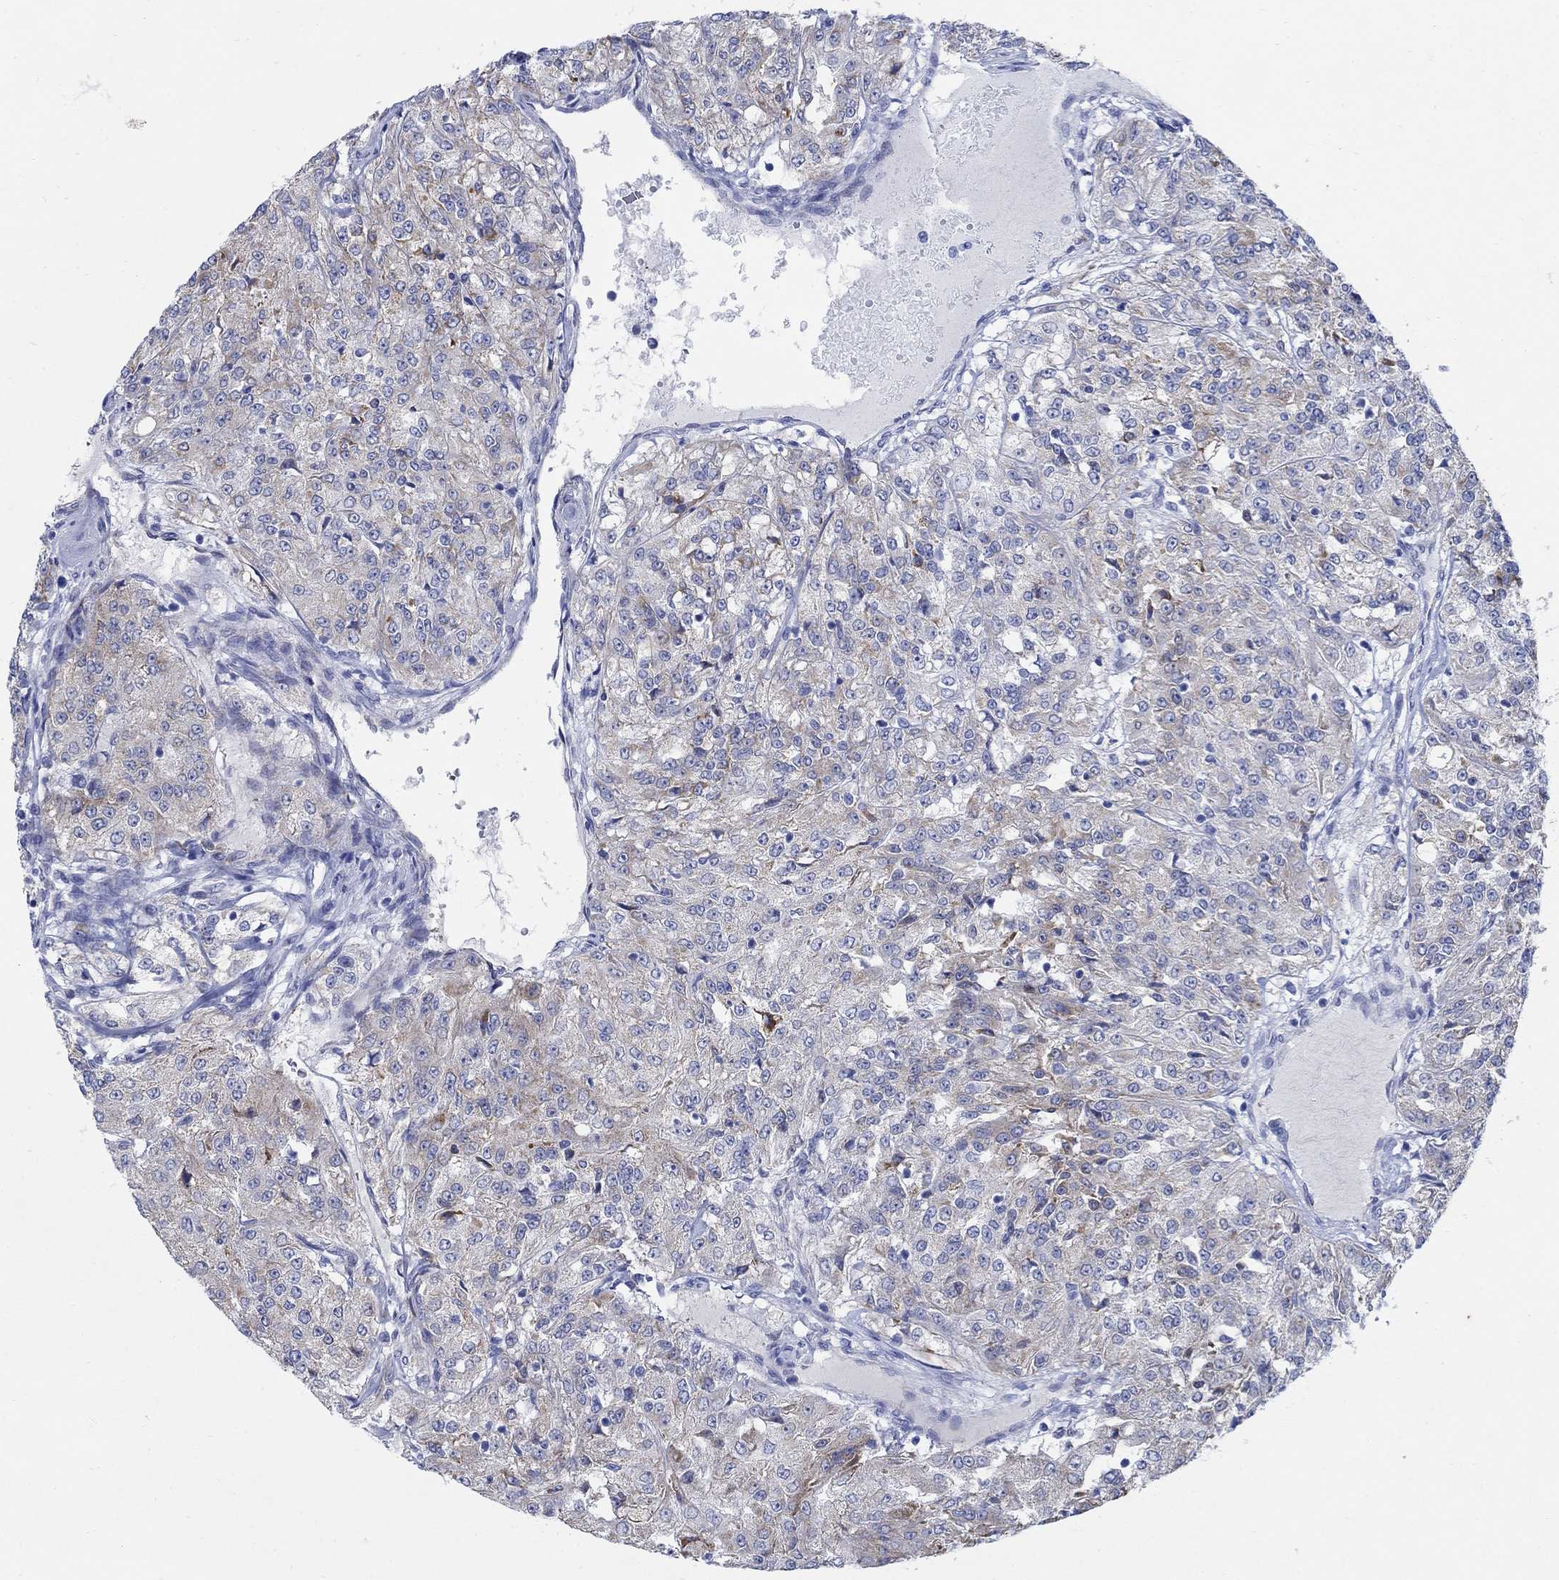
{"staining": {"intensity": "weak", "quantity": "25%-75%", "location": "cytoplasmic/membranous"}, "tissue": "renal cancer", "cell_type": "Tumor cells", "image_type": "cancer", "snomed": [{"axis": "morphology", "description": "Adenocarcinoma, NOS"}, {"axis": "topography", "description": "Kidney"}], "caption": "Immunohistochemical staining of adenocarcinoma (renal) demonstrates low levels of weak cytoplasmic/membranous protein expression in approximately 25%-75% of tumor cells.", "gene": "ZDHHC14", "patient": {"sex": "female", "age": 63}}